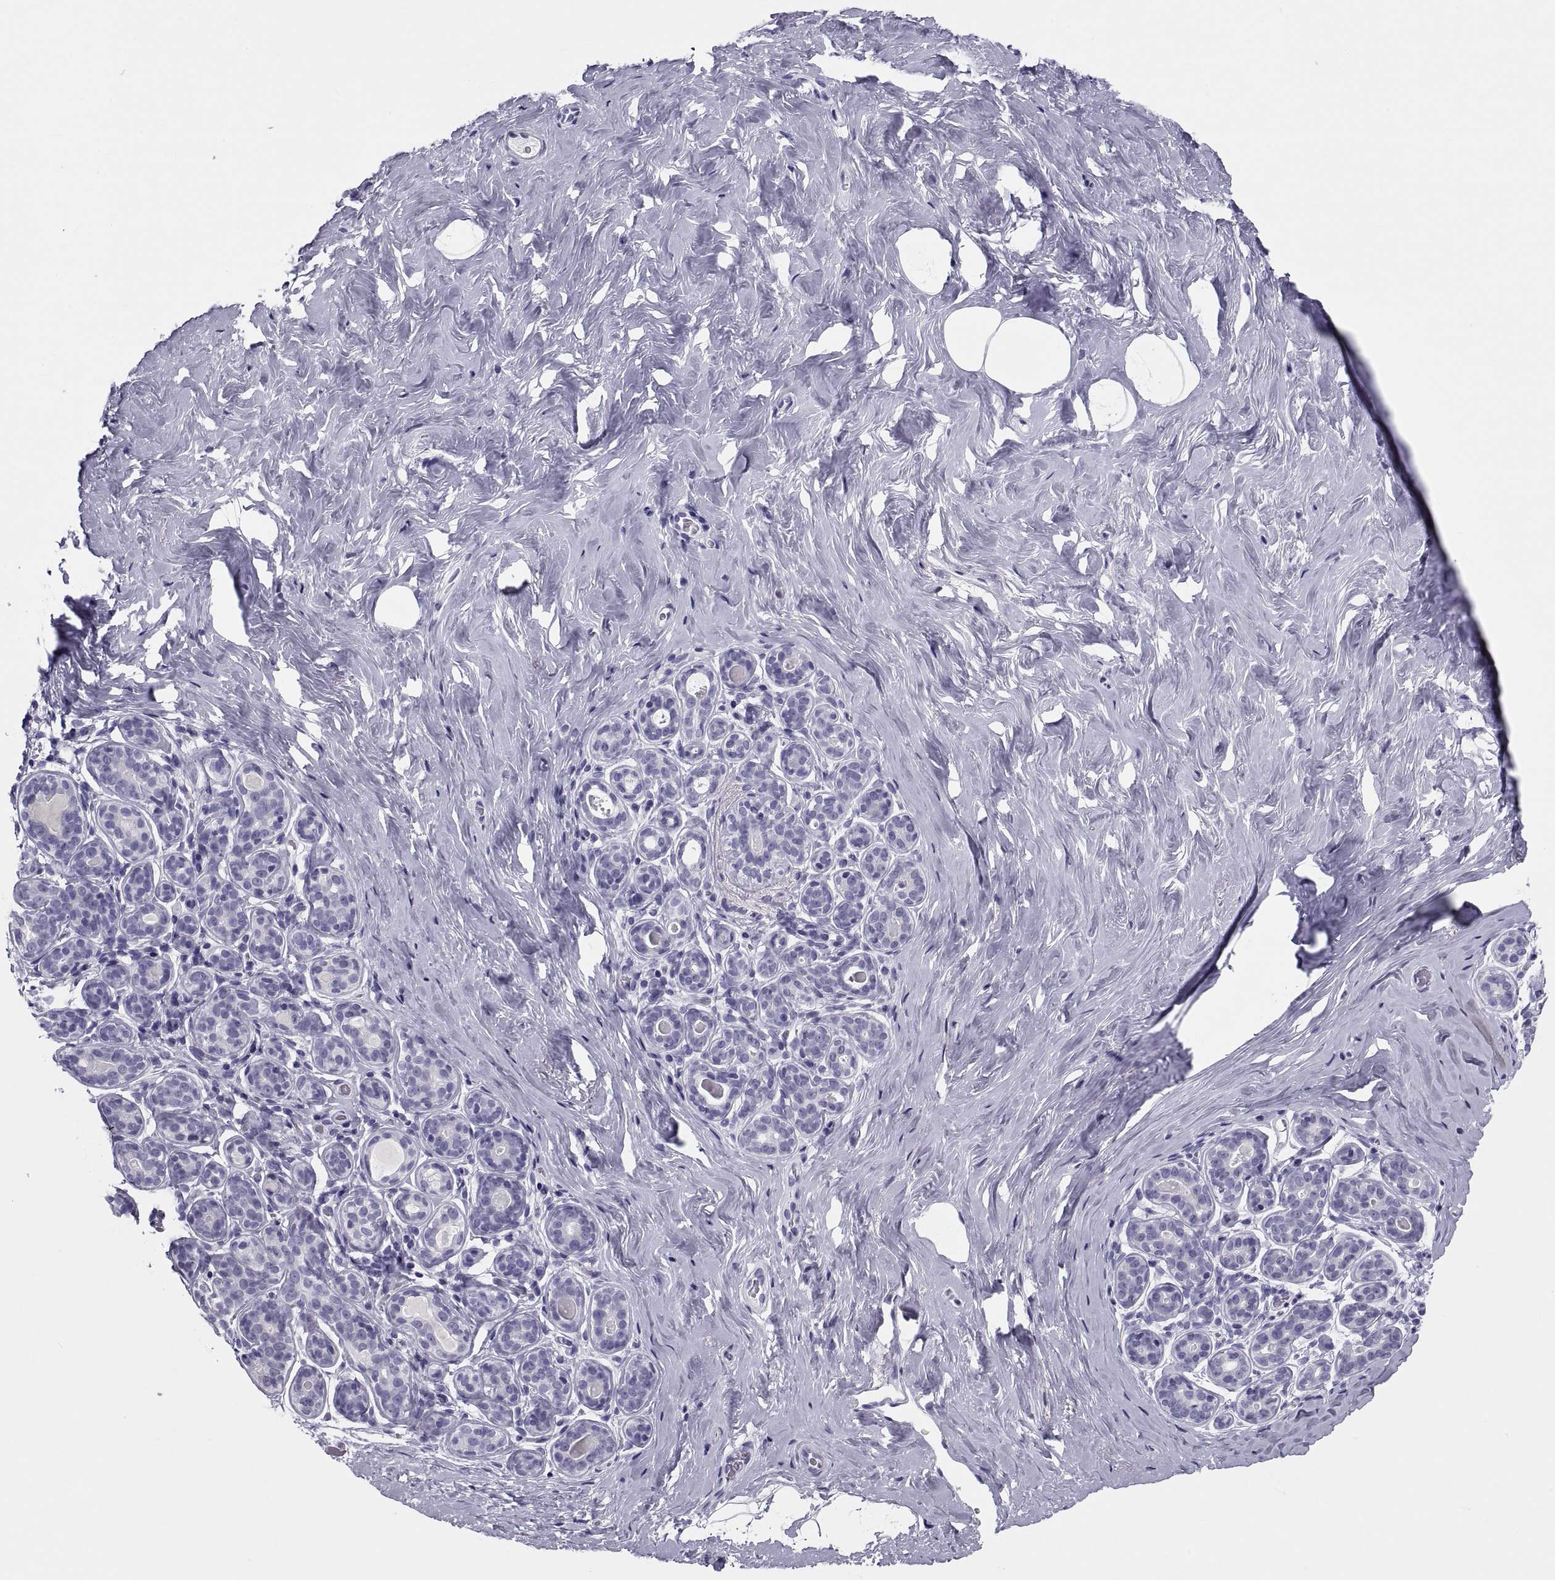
{"staining": {"intensity": "negative", "quantity": "none", "location": "none"}, "tissue": "breast", "cell_type": "Adipocytes", "image_type": "normal", "snomed": [{"axis": "morphology", "description": "Normal tissue, NOS"}, {"axis": "topography", "description": "Skin"}, {"axis": "topography", "description": "Breast"}], "caption": "High magnification brightfield microscopy of unremarkable breast stained with DAB (brown) and counterstained with hematoxylin (blue): adipocytes show no significant staining. (Stains: DAB (3,3'-diaminobenzidine) IHC with hematoxylin counter stain, Microscopy: brightfield microscopy at high magnification).", "gene": "DEFB129", "patient": {"sex": "female", "age": 43}}